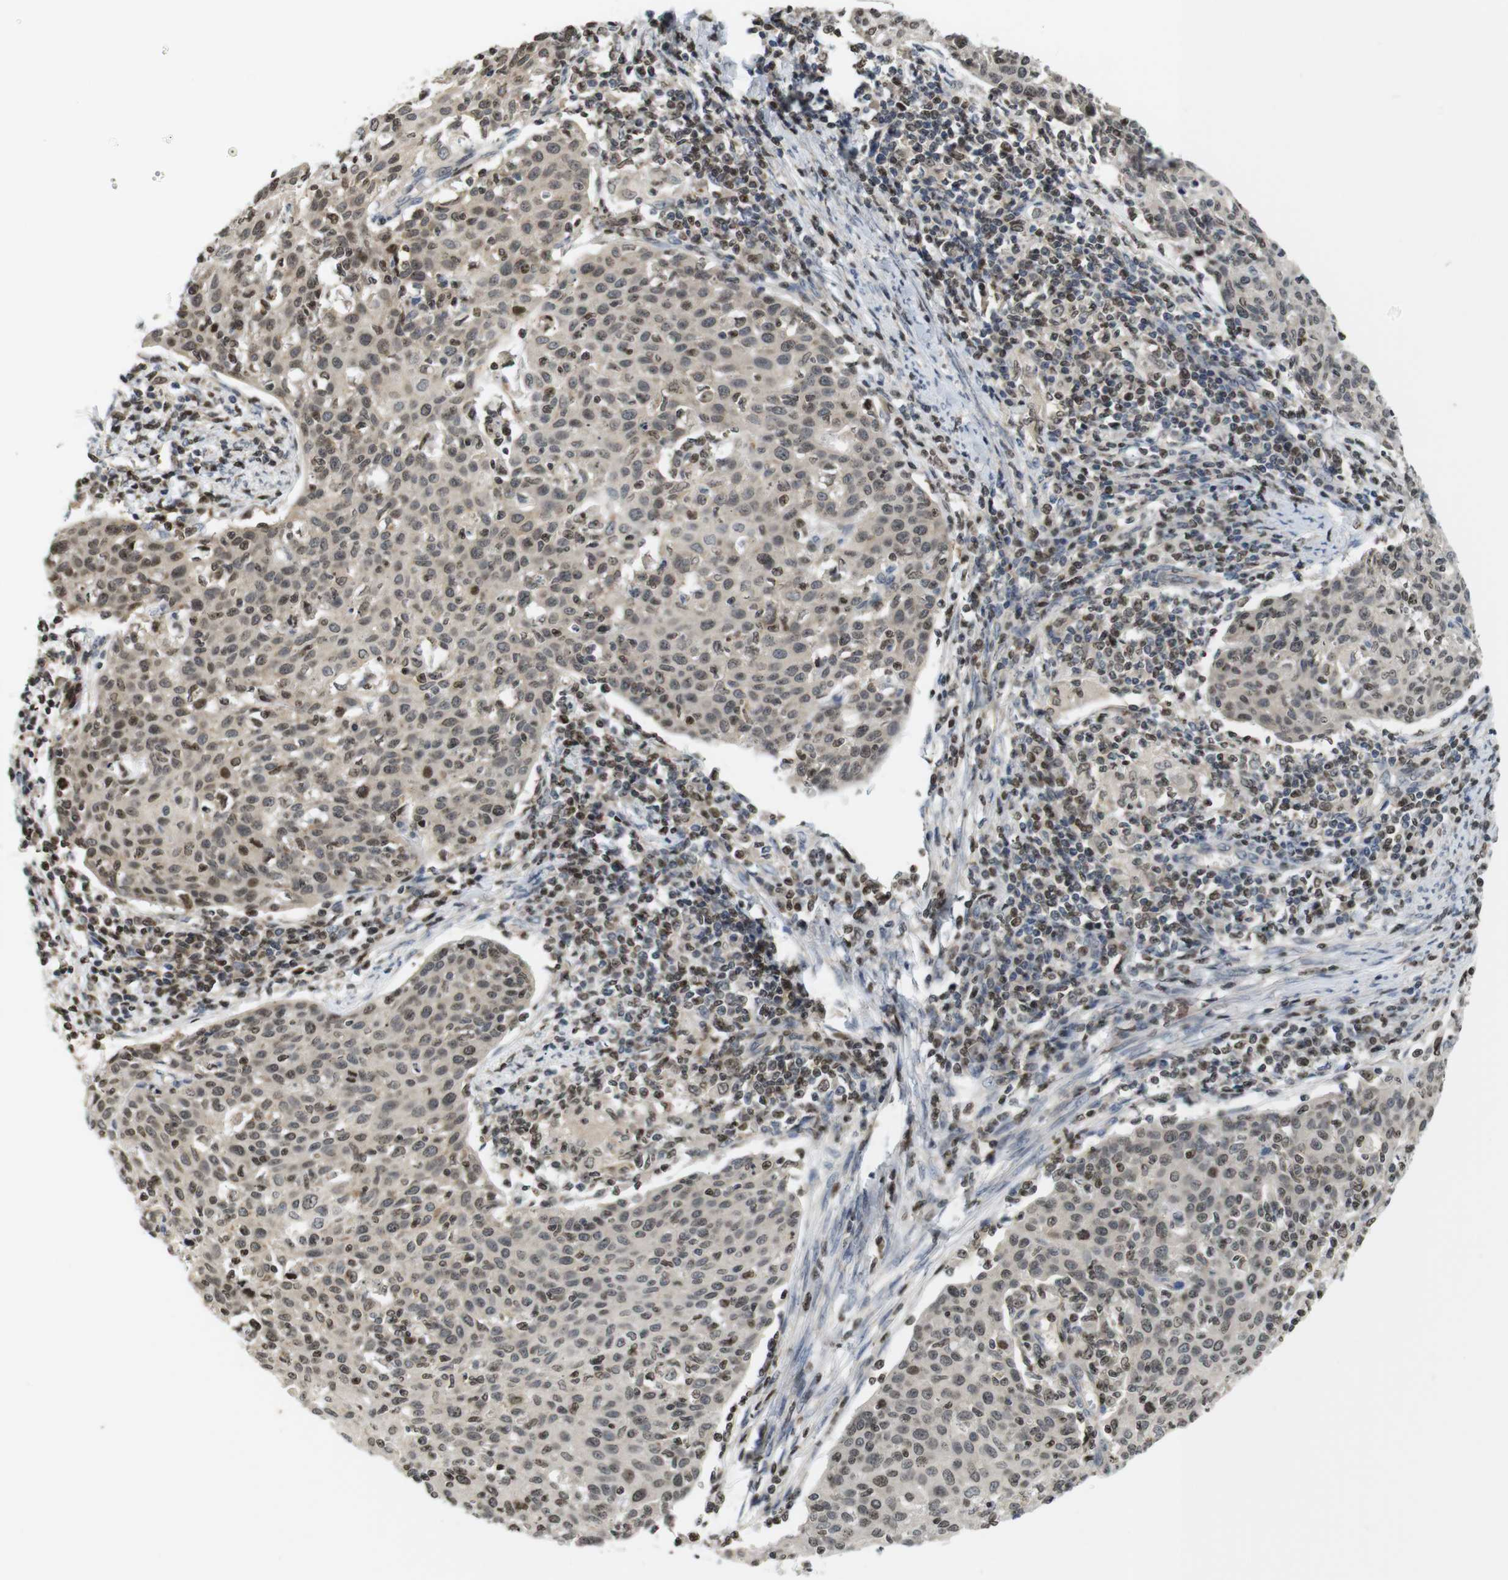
{"staining": {"intensity": "weak", "quantity": "25%-75%", "location": "cytoplasmic/membranous,nuclear"}, "tissue": "cervical cancer", "cell_type": "Tumor cells", "image_type": "cancer", "snomed": [{"axis": "morphology", "description": "Squamous cell carcinoma, NOS"}, {"axis": "topography", "description": "Cervix"}], "caption": "This is a histology image of IHC staining of cervical squamous cell carcinoma, which shows weak staining in the cytoplasmic/membranous and nuclear of tumor cells.", "gene": "MBD1", "patient": {"sex": "female", "age": 38}}